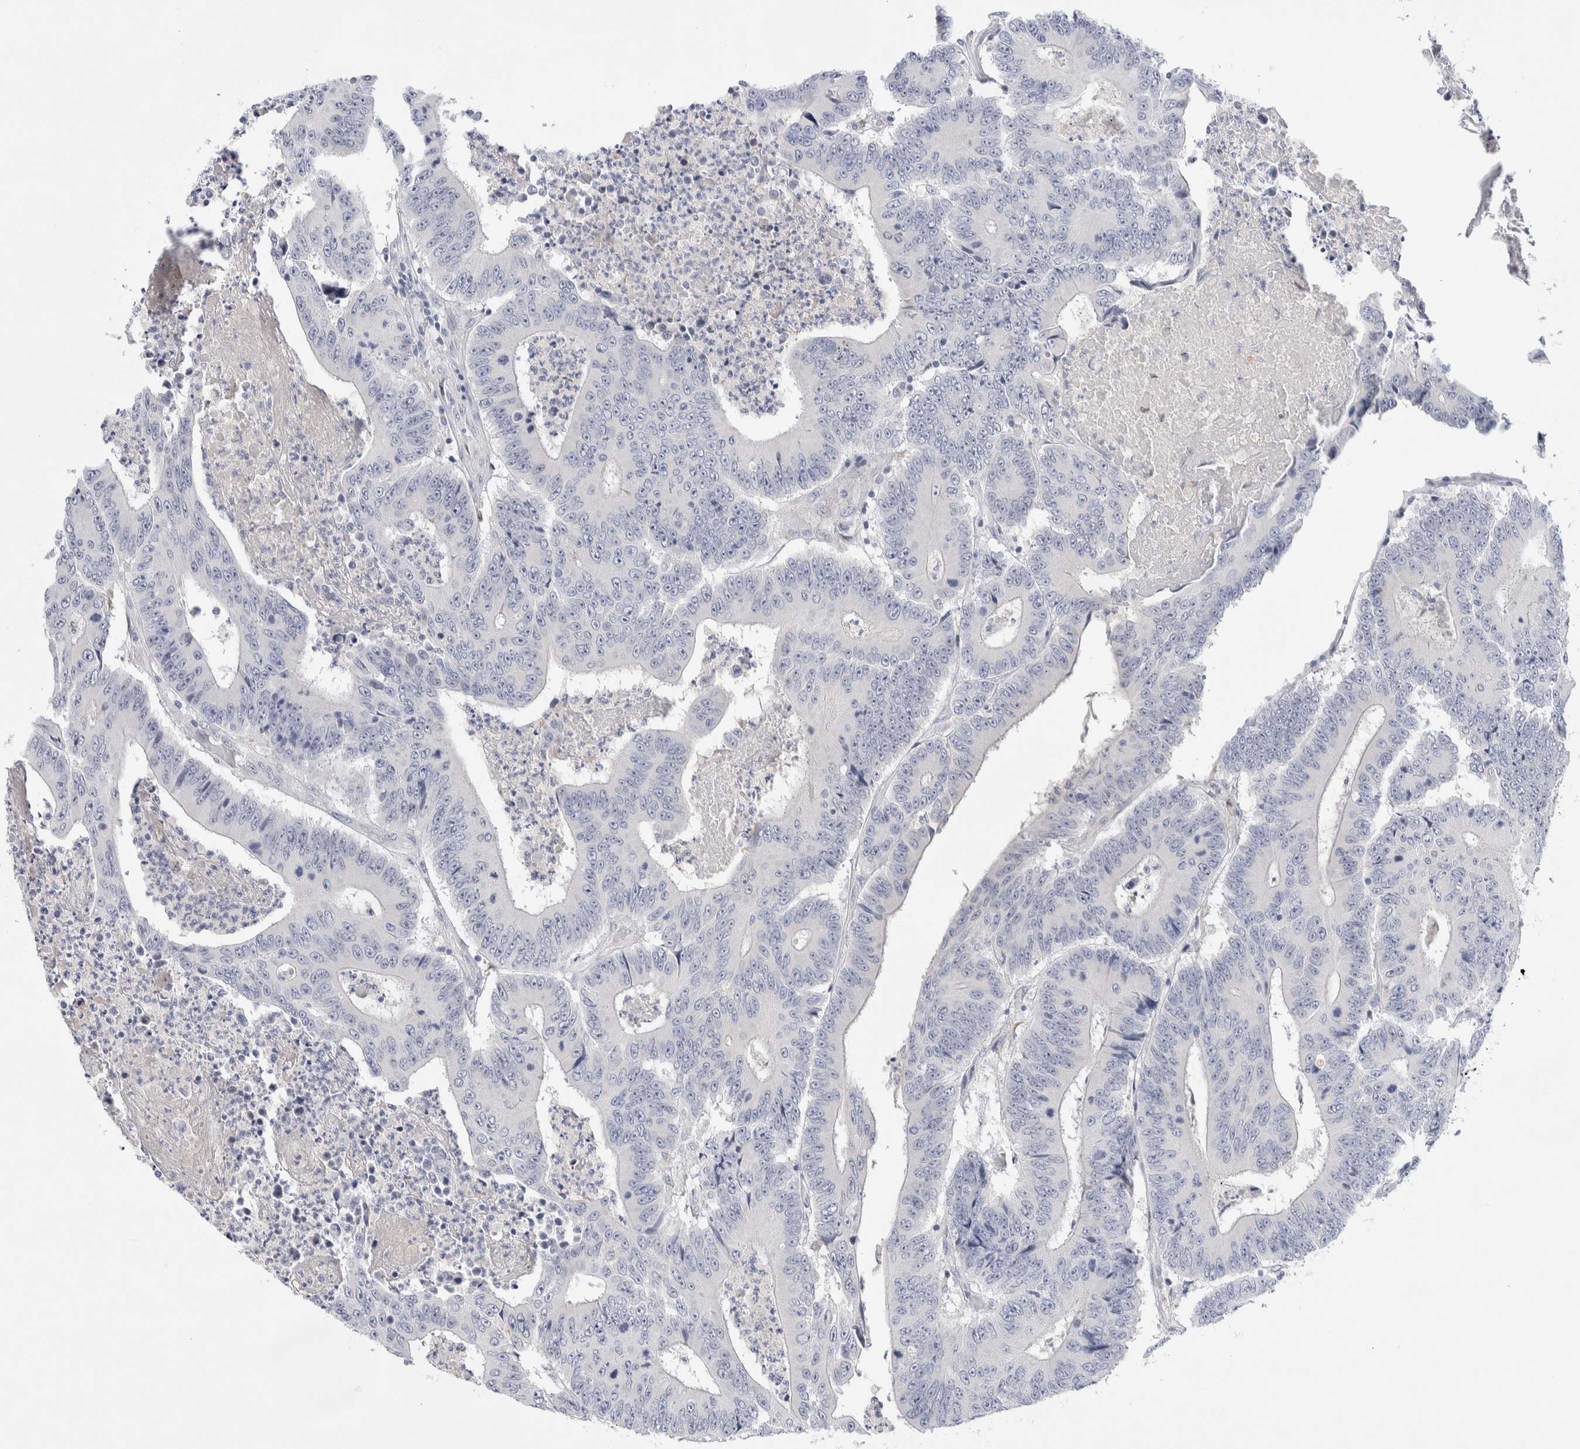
{"staining": {"intensity": "negative", "quantity": "none", "location": "none"}, "tissue": "colorectal cancer", "cell_type": "Tumor cells", "image_type": "cancer", "snomed": [{"axis": "morphology", "description": "Adenocarcinoma, NOS"}, {"axis": "topography", "description": "Colon"}], "caption": "Protein analysis of colorectal cancer displays no significant staining in tumor cells. (Brightfield microscopy of DAB immunohistochemistry at high magnification).", "gene": "DNAJB6", "patient": {"sex": "male", "age": 83}}